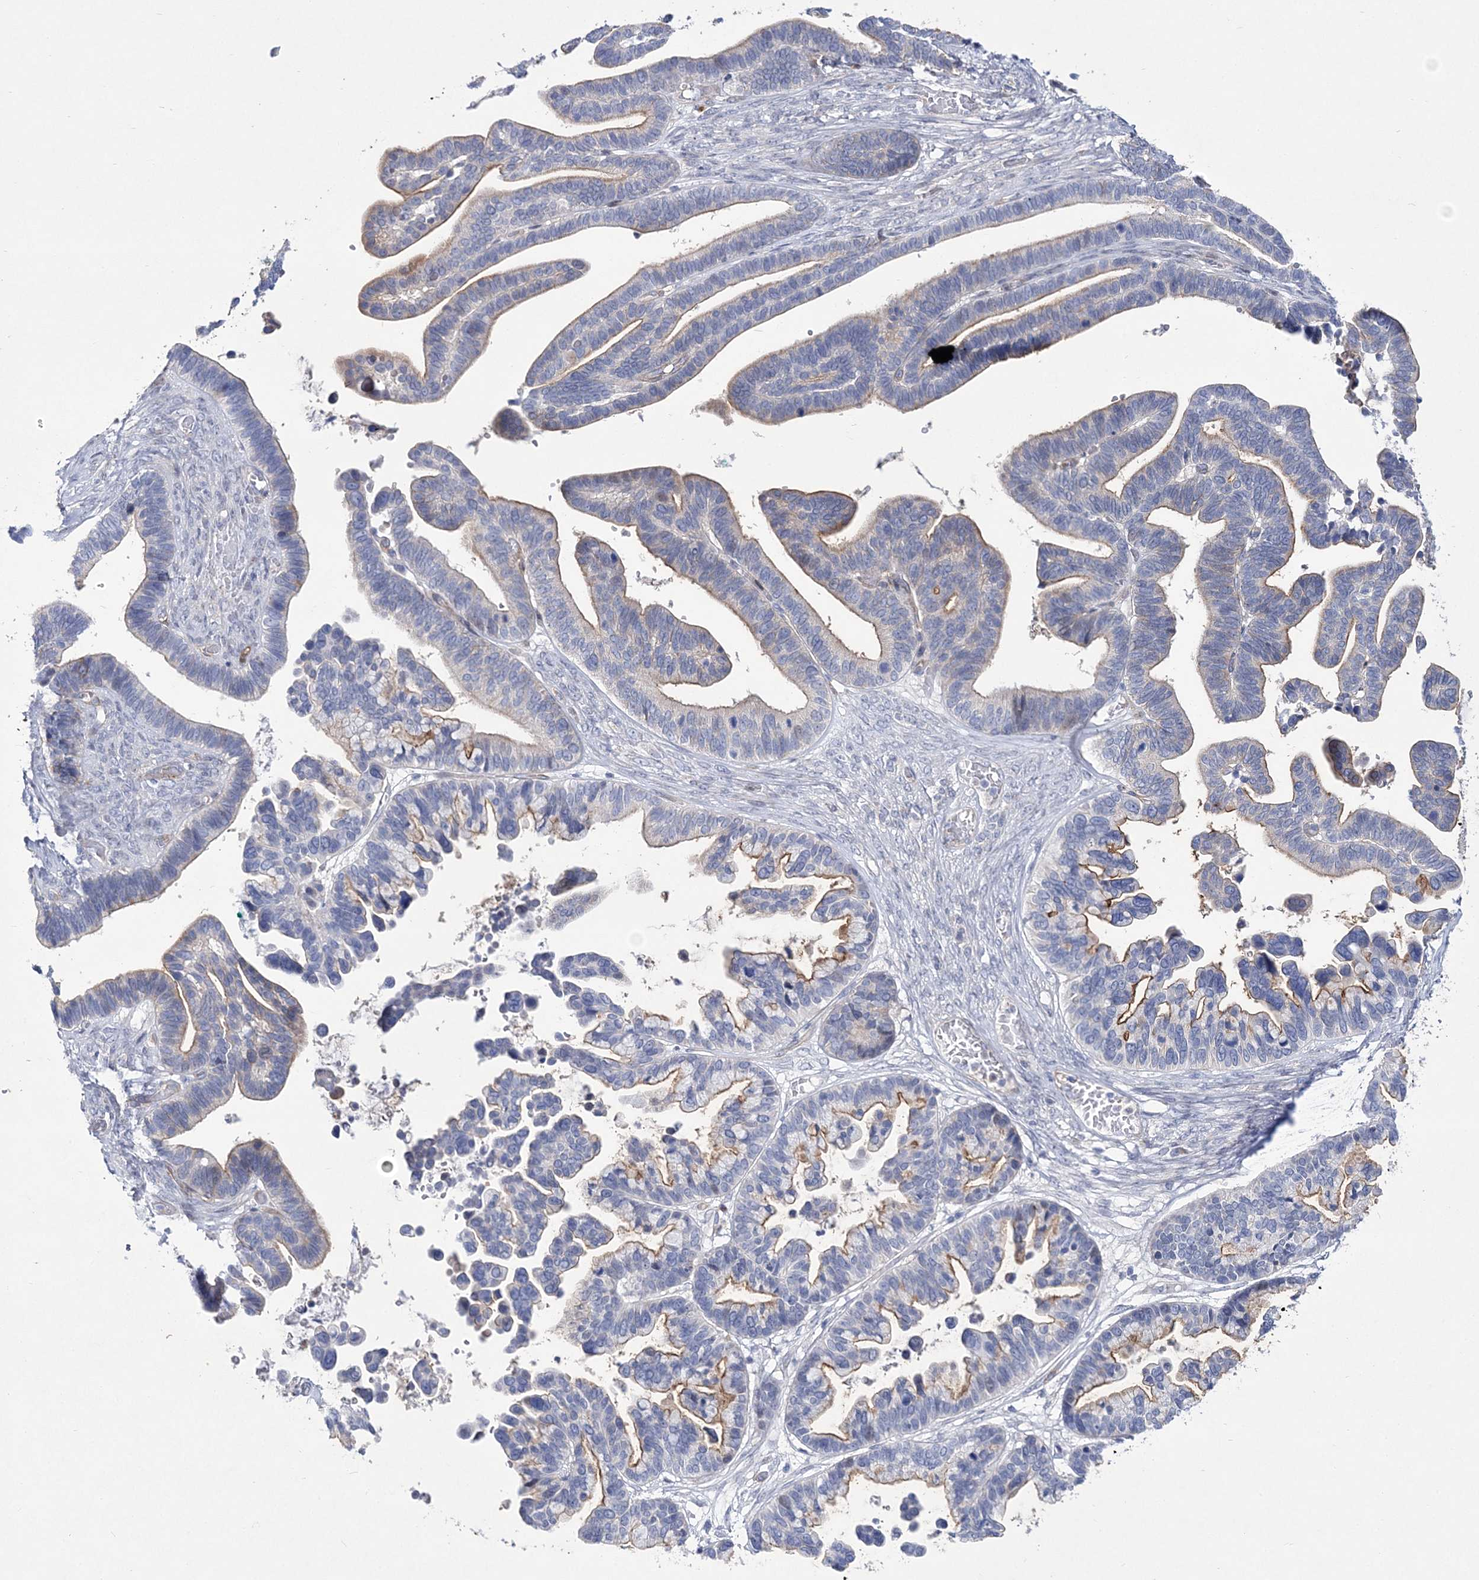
{"staining": {"intensity": "moderate", "quantity": "25%-75%", "location": "cytoplasmic/membranous"}, "tissue": "ovarian cancer", "cell_type": "Tumor cells", "image_type": "cancer", "snomed": [{"axis": "morphology", "description": "Cystadenocarcinoma, serous, NOS"}, {"axis": "topography", "description": "Ovary"}], "caption": "Human ovarian cancer stained with a protein marker displays moderate staining in tumor cells.", "gene": "ANO1", "patient": {"sex": "female", "age": 56}}